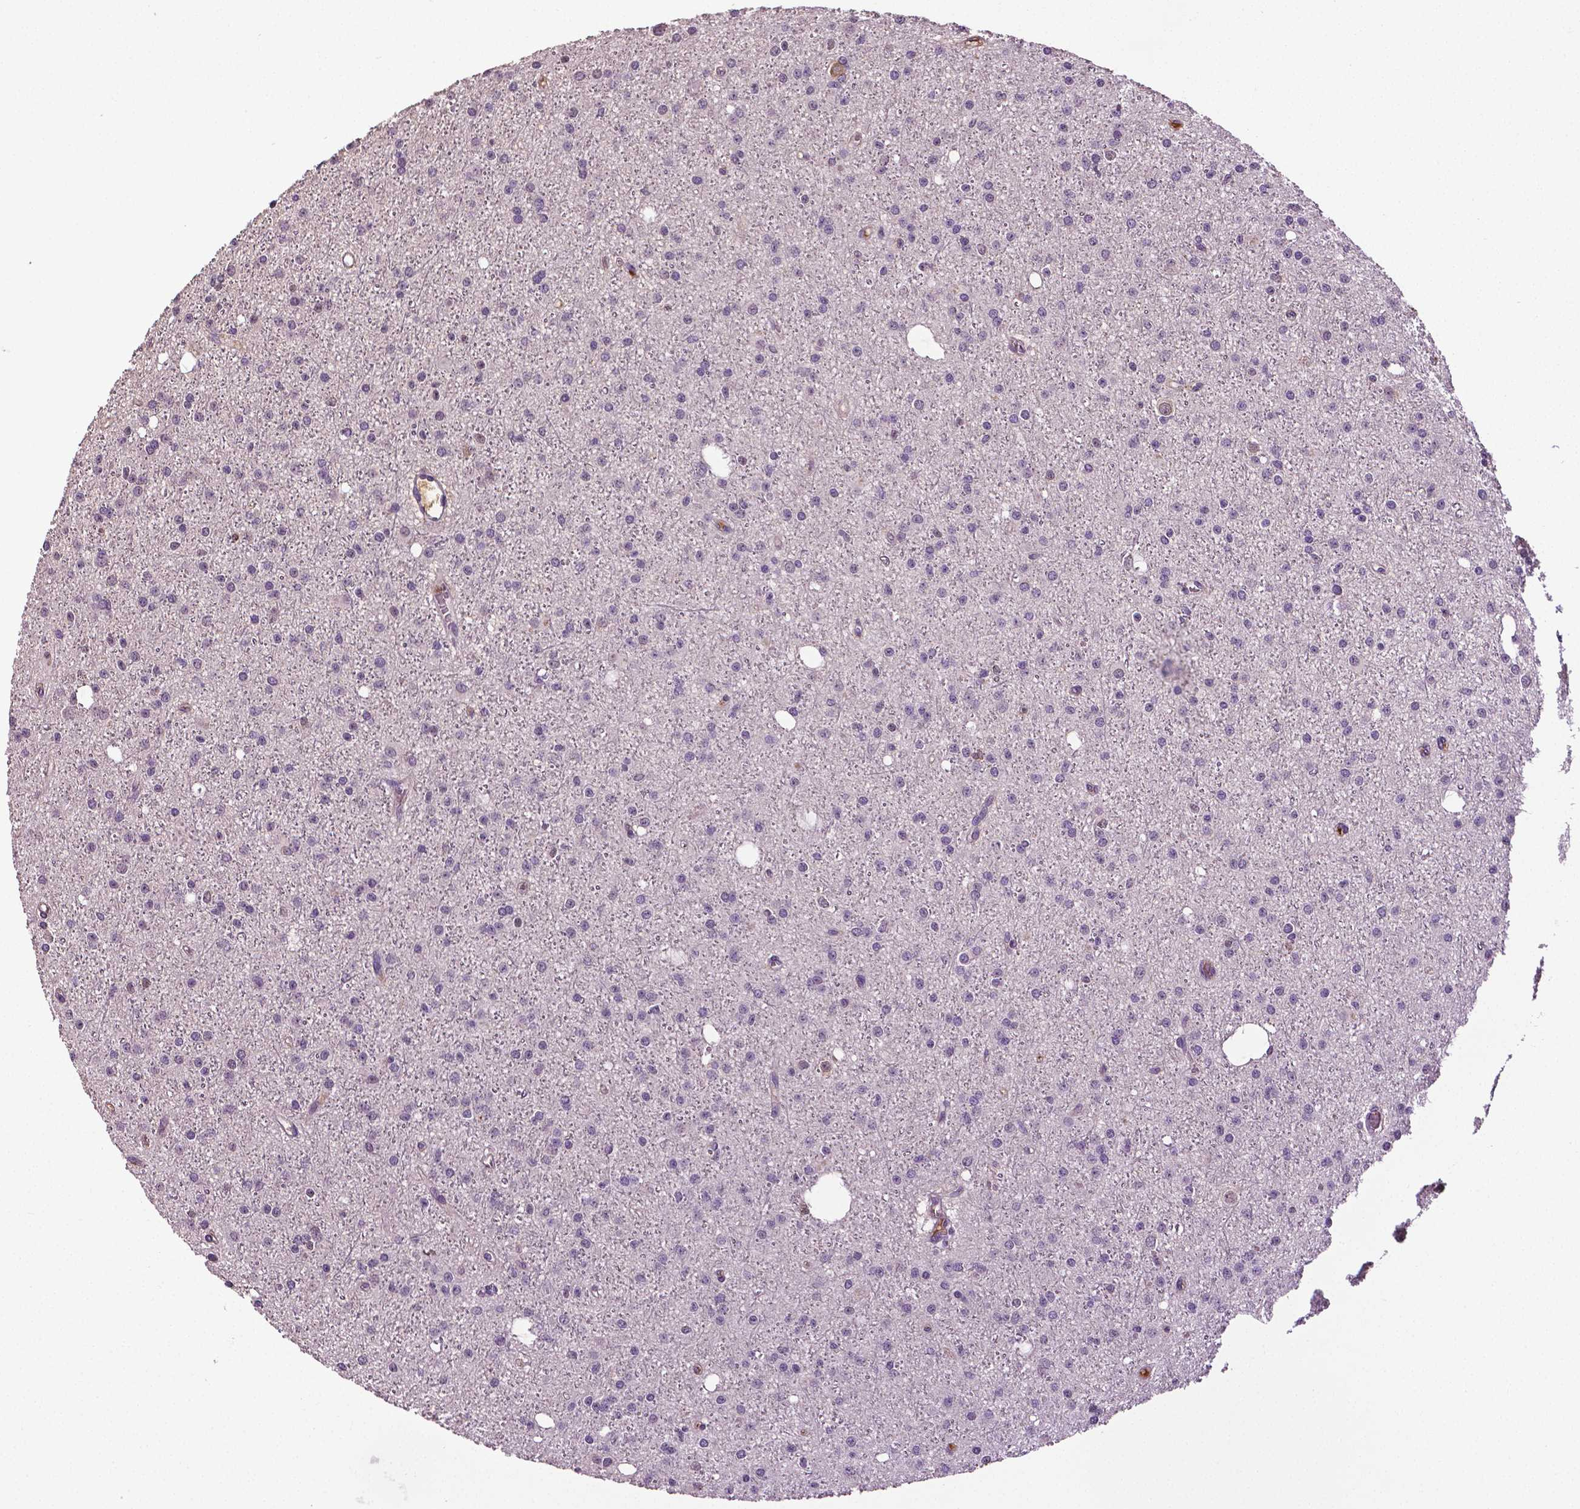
{"staining": {"intensity": "negative", "quantity": "none", "location": "none"}, "tissue": "glioma", "cell_type": "Tumor cells", "image_type": "cancer", "snomed": [{"axis": "morphology", "description": "Glioma, malignant, Low grade"}, {"axis": "topography", "description": "Brain"}], "caption": "Human glioma stained for a protein using IHC exhibits no staining in tumor cells.", "gene": "PTPN5", "patient": {"sex": "male", "age": 27}}